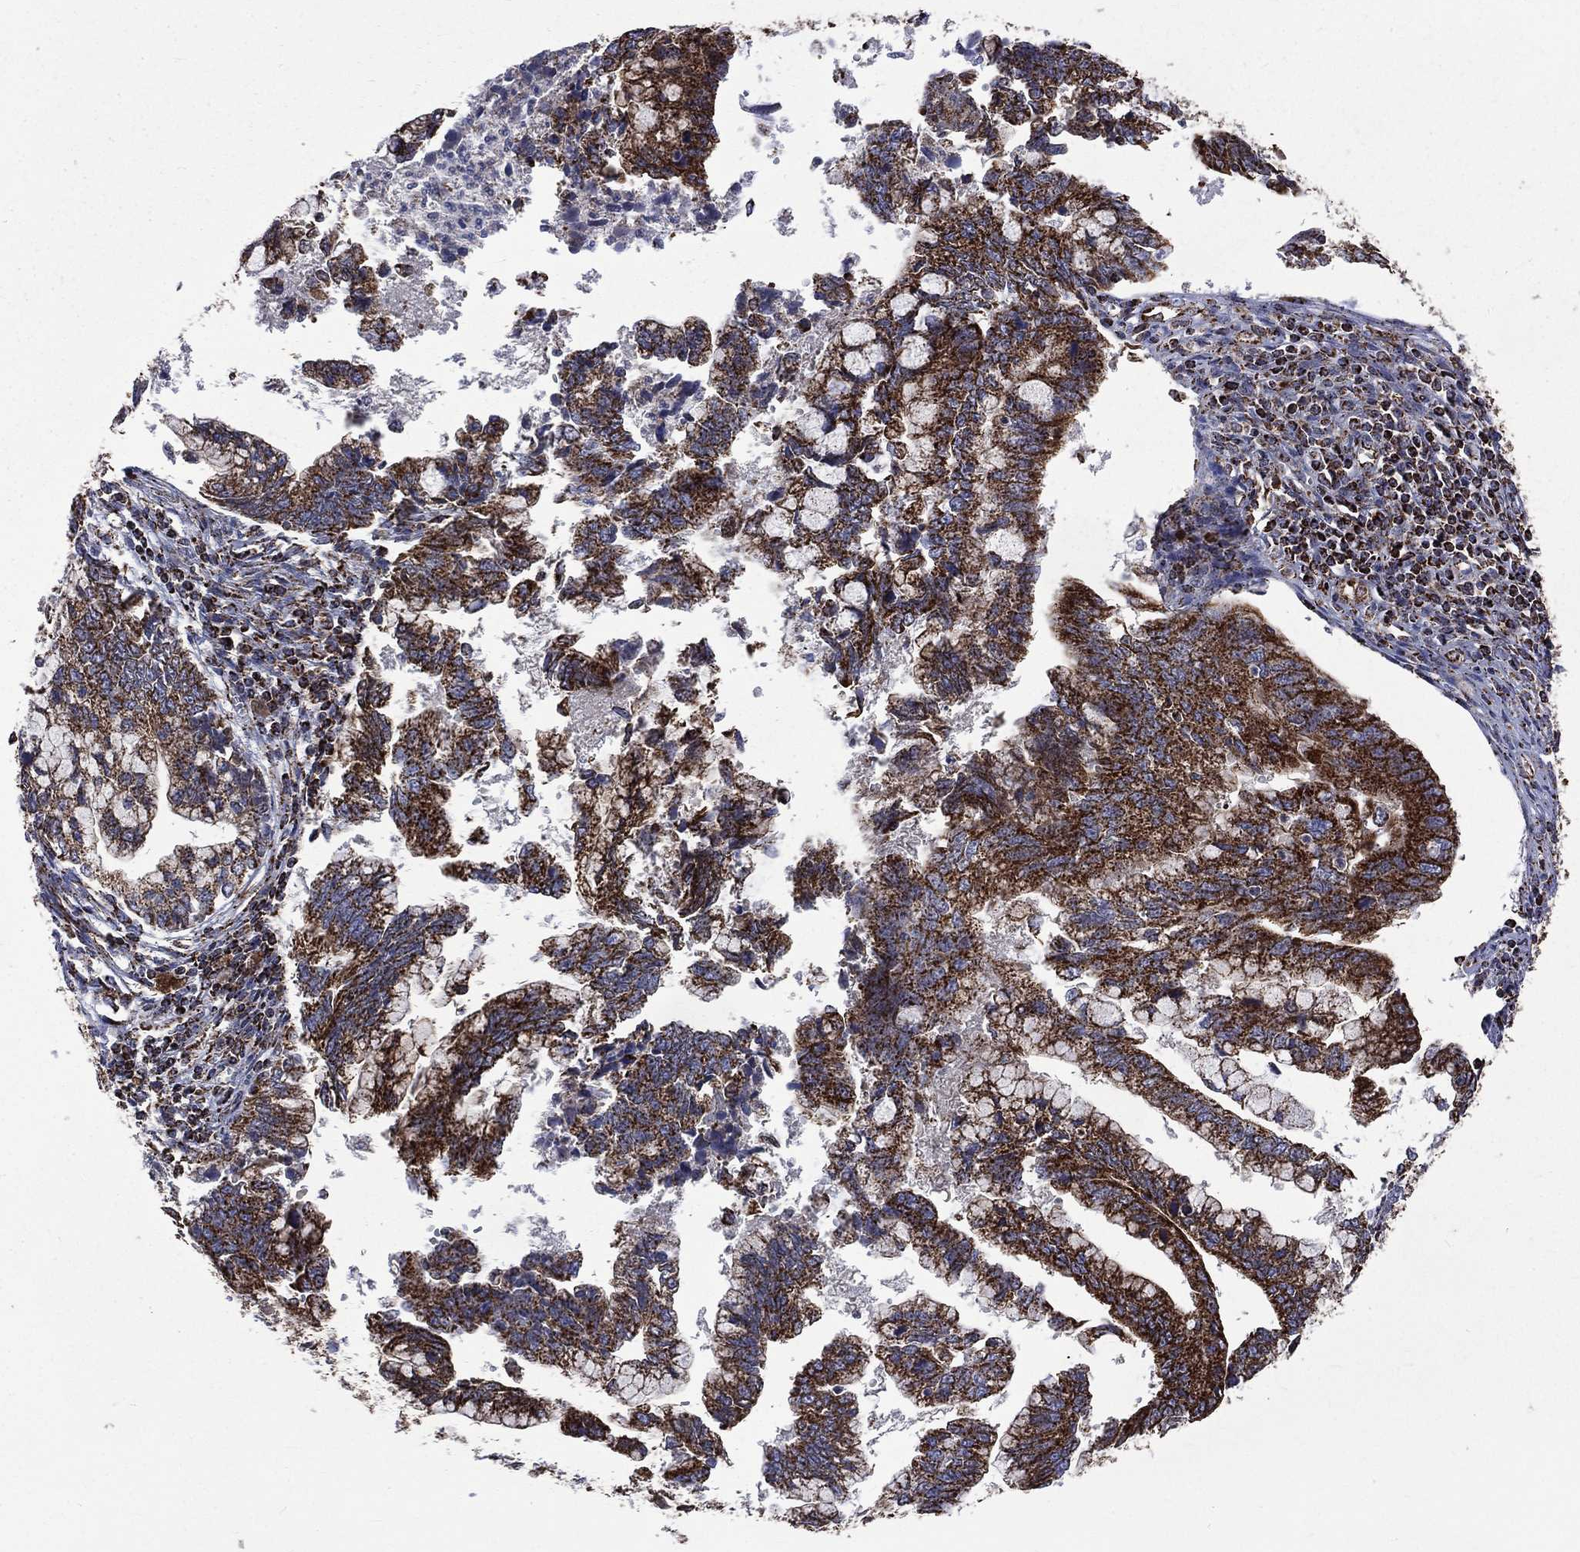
{"staining": {"intensity": "strong", "quantity": ">75%", "location": "cytoplasmic/membranous"}, "tissue": "cervical cancer", "cell_type": "Tumor cells", "image_type": "cancer", "snomed": [{"axis": "morphology", "description": "Adenocarcinoma, NOS"}, {"axis": "topography", "description": "Cervix"}], "caption": "Immunohistochemical staining of cervical cancer (adenocarcinoma) shows high levels of strong cytoplasmic/membranous staining in approximately >75% of tumor cells.", "gene": "GOT2", "patient": {"sex": "female", "age": 44}}